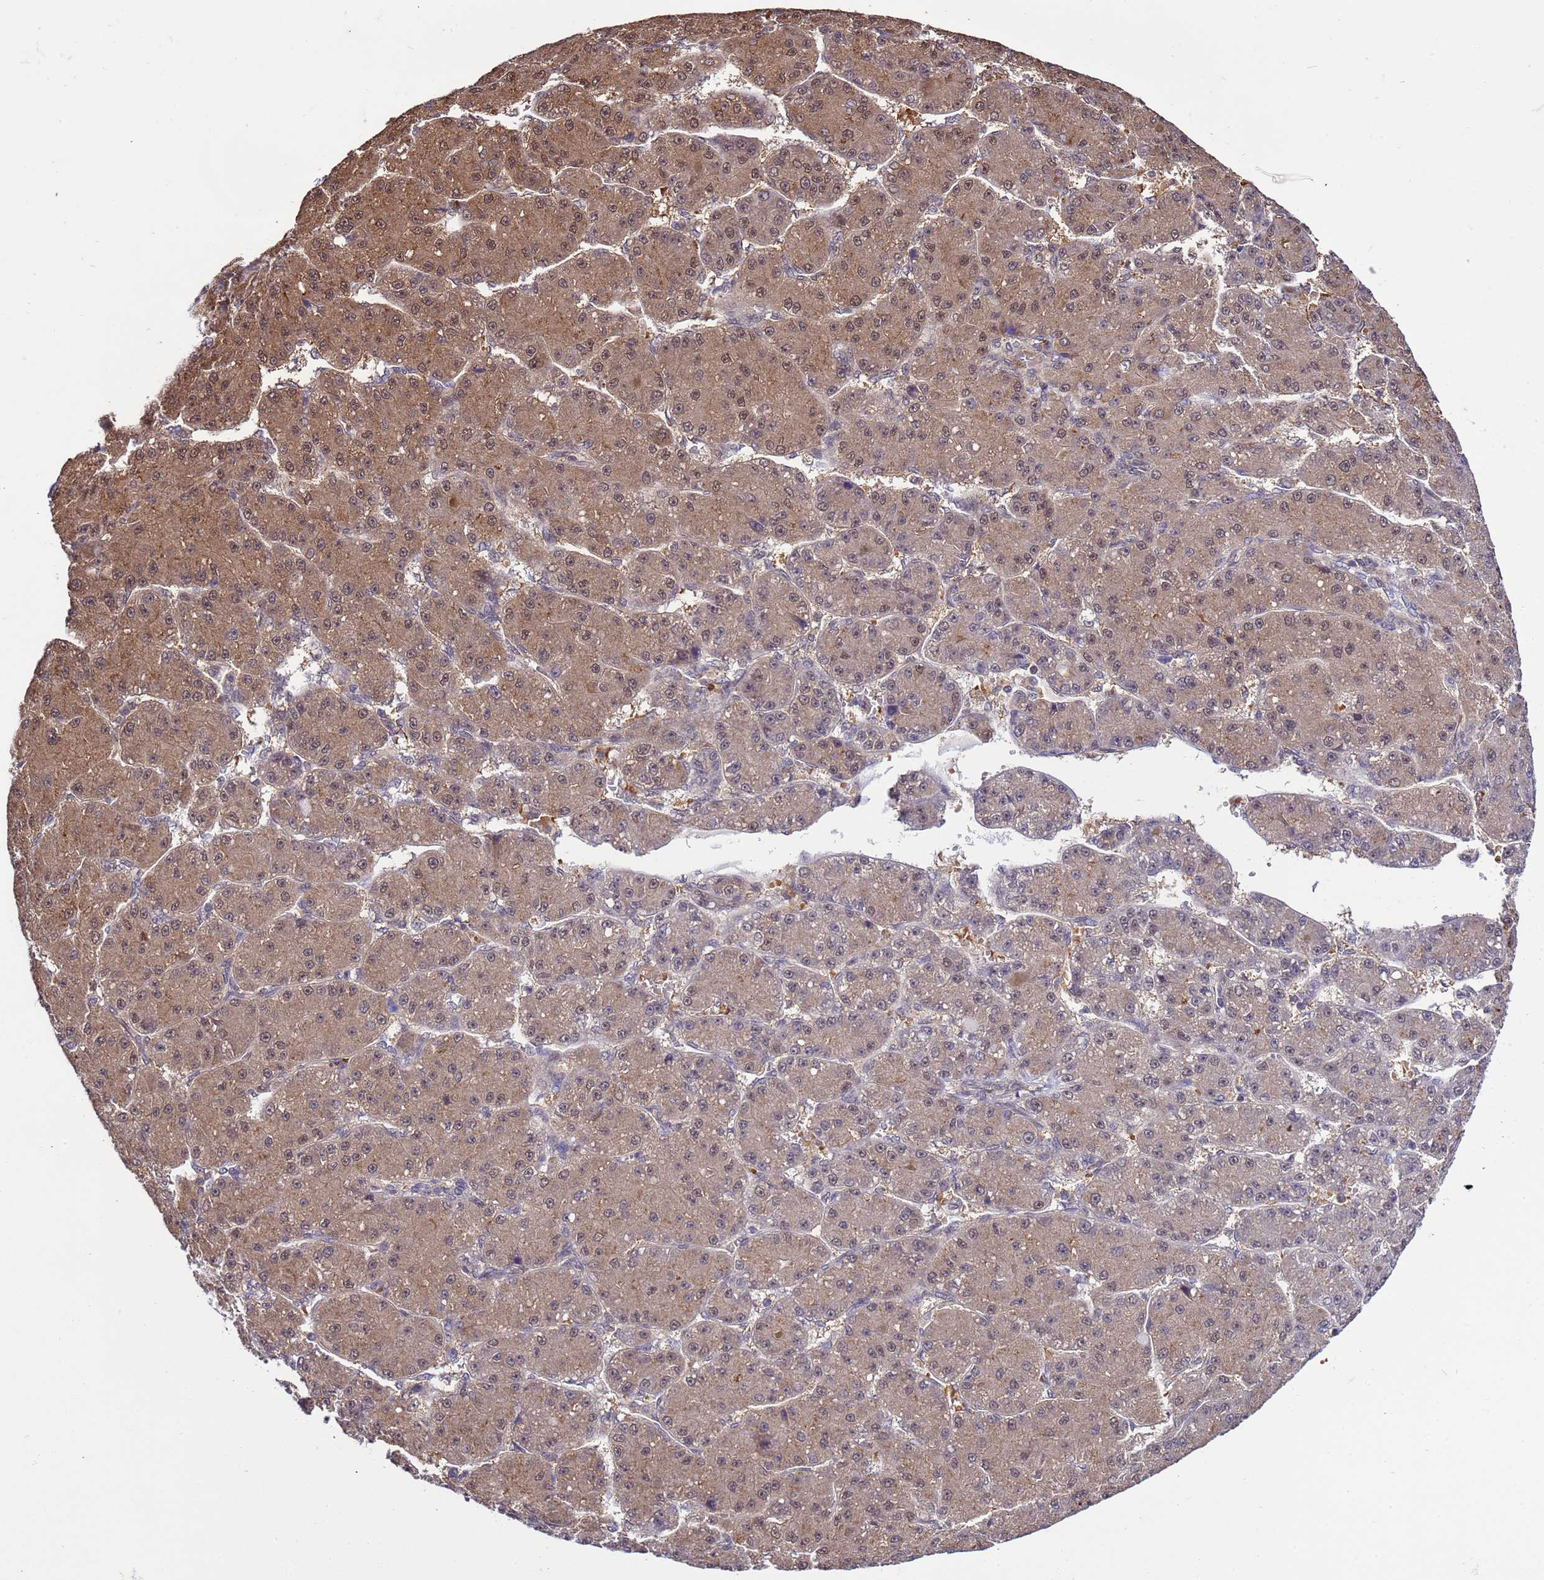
{"staining": {"intensity": "moderate", "quantity": "25%-75%", "location": "cytoplasmic/membranous,nuclear"}, "tissue": "liver cancer", "cell_type": "Tumor cells", "image_type": "cancer", "snomed": [{"axis": "morphology", "description": "Carcinoma, Hepatocellular, NOS"}, {"axis": "topography", "description": "Liver"}], "caption": "Protein staining by IHC reveals moderate cytoplasmic/membranous and nuclear staining in about 25%-75% of tumor cells in hepatocellular carcinoma (liver). (brown staining indicates protein expression, while blue staining denotes nuclei).", "gene": "GEN1", "patient": {"sex": "male", "age": 67}}